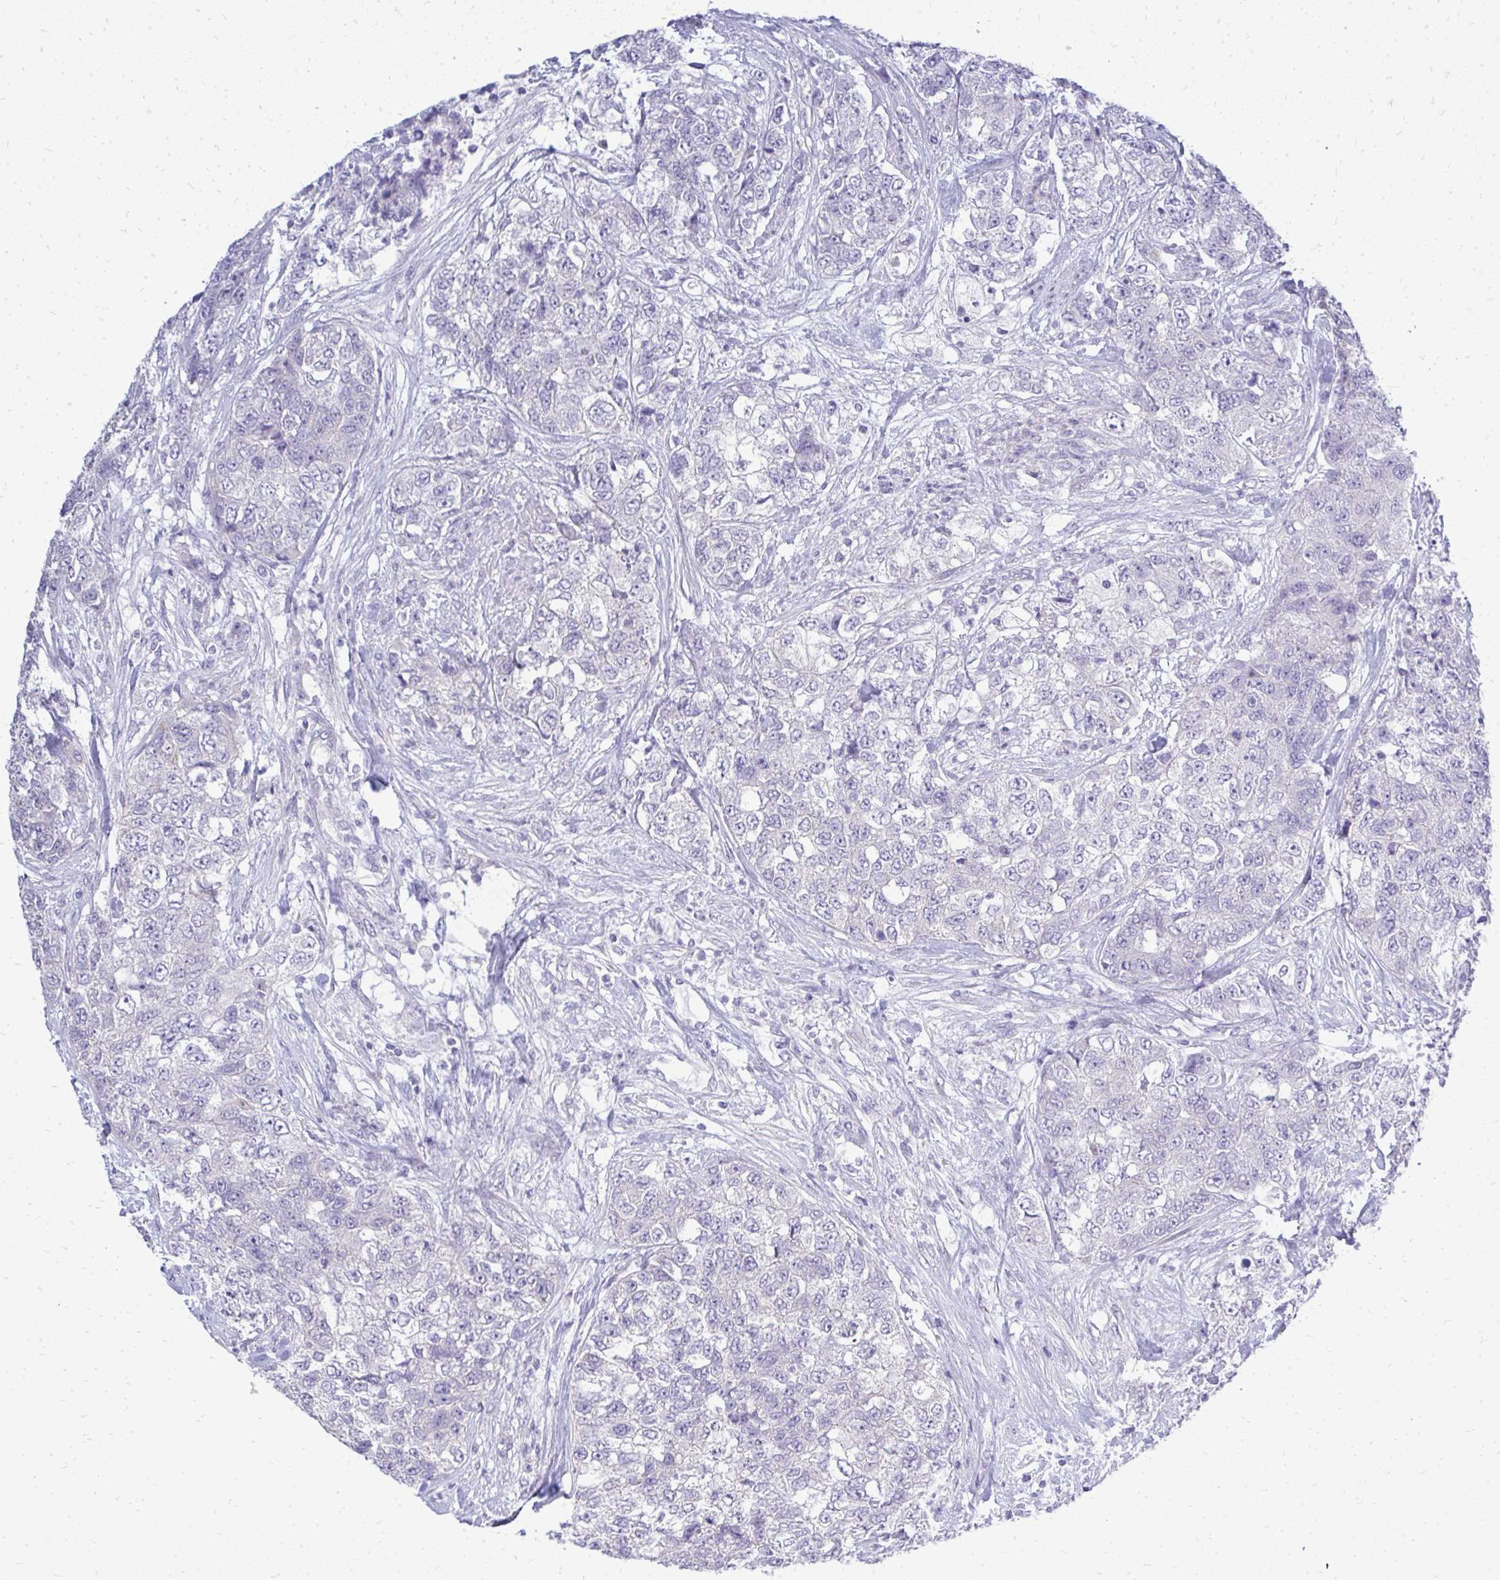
{"staining": {"intensity": "negative", "quantity": "none", "location": "none"}, "tissue": "urothelial cancer", "cell_type": "Tumor cells", "image_type": "cancer", "snomed": [{"axis": "morphology", "description": "Urothelial carcinoma, High grade"}, {"axis": "topography", "description": "Urinary bladder"}], "caption": "This is a photomicrograph of IHC staining of urothelial cancer, which shows no staining in tumor cells. The staining is performed using DAB (3,3'-diaminobenzidine) brown chromogen with nuclei counter-stained in using hematoxylin.", "gene": "OR8D1", "patient": {"sex": "female", "age": 78}}